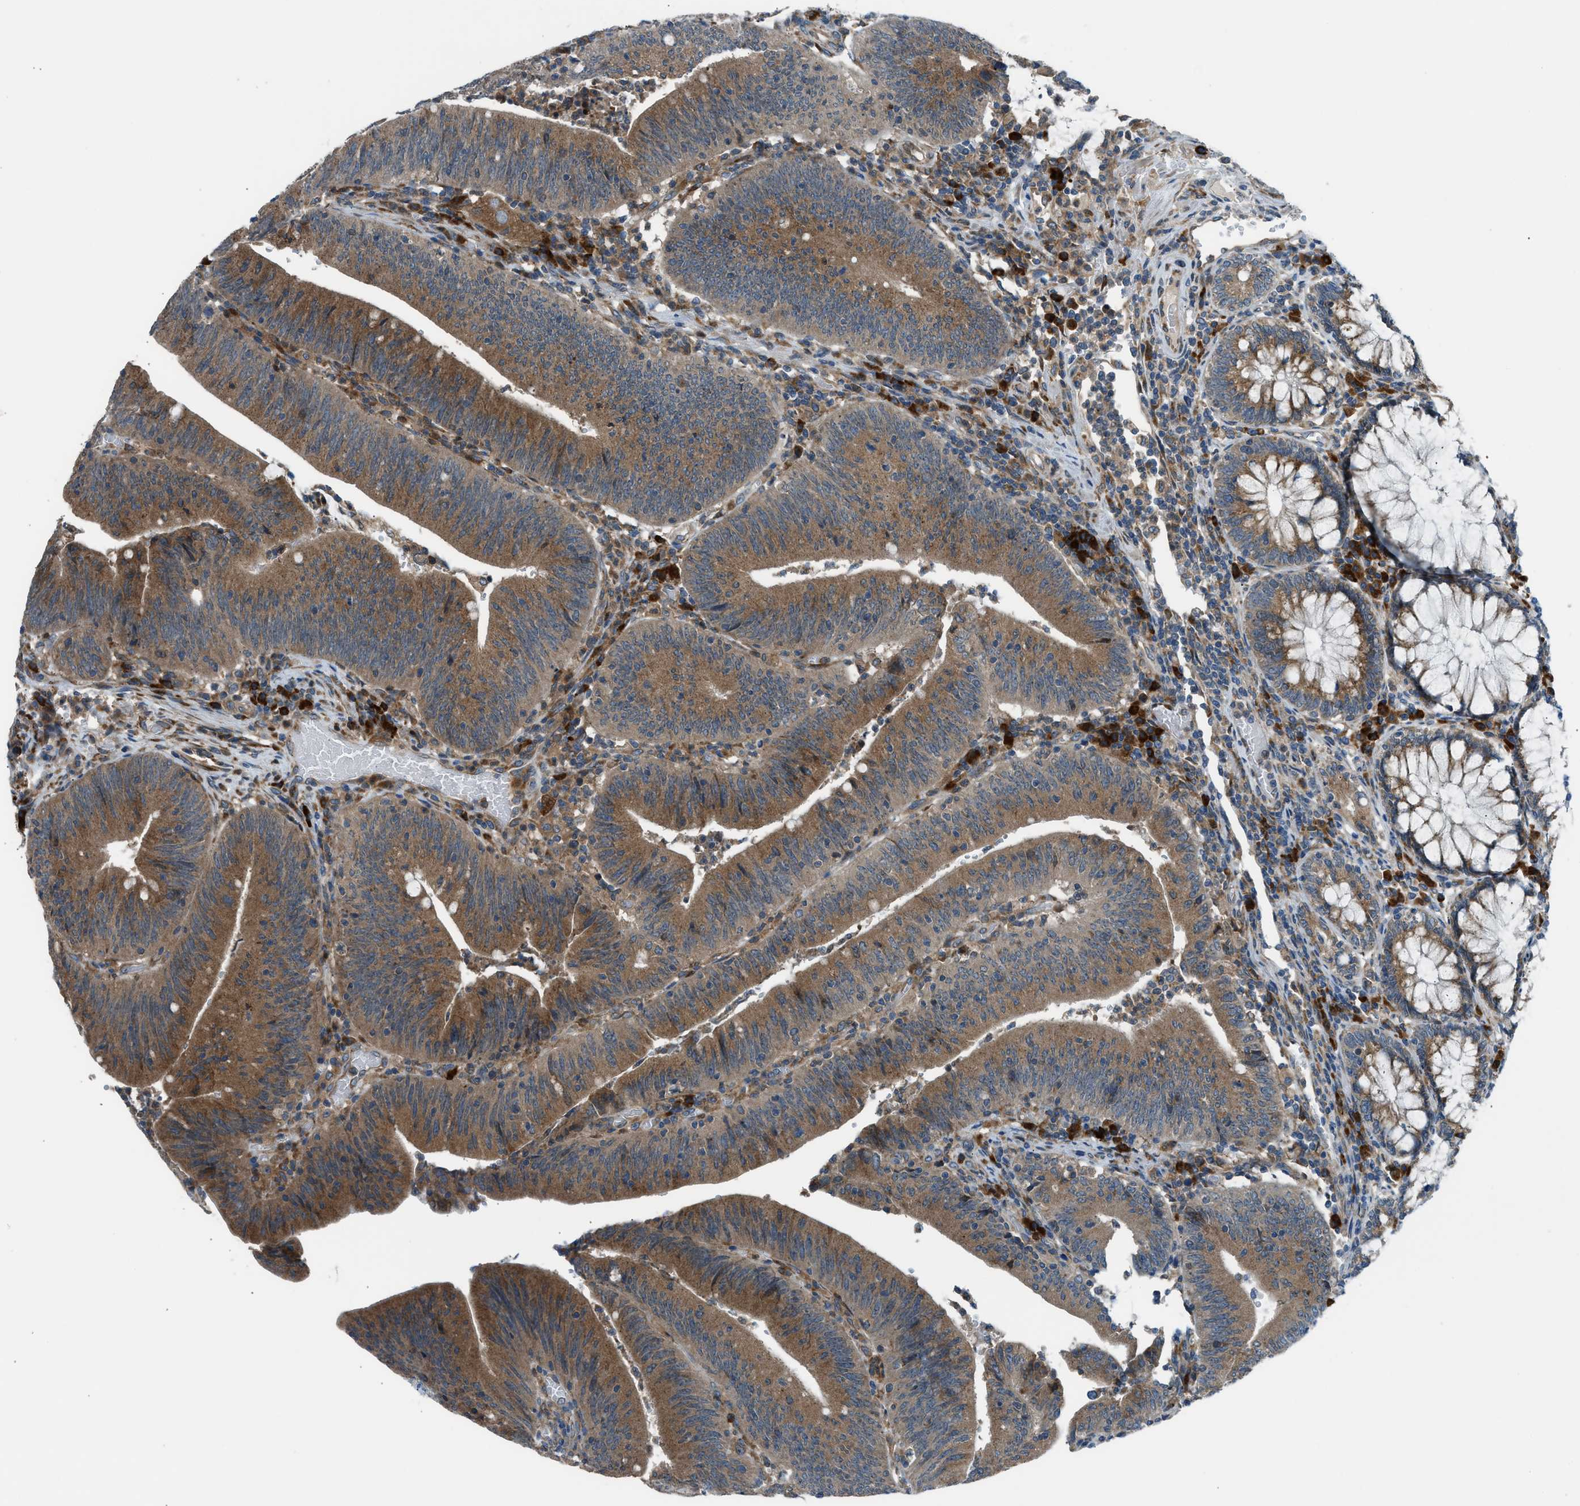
{"staining": {"intensity": "moderate", "quantity": ">75%", "location": "cytoplasmic/membranous"}, "tissue": "colorectal cancer", "cell_type": "Tumor cells", "image_type": "cancer", "snomed": [{"axis": "morphology", "description": "Normal tissue, NOS"}, {"axis": "morphology", "description": "Adenocarcinoma, NOS"}, {"axis": "topography", "description": "Rectum"}], "caption": "Immunohistochemistry (DAB (3,3'-diaminobenzidine)) staining of adenocarcinoma (colorectal) displays moderate cytoplasmic/membranous protein positivity in about >75% of tumor cells.", "gene": "EDARADD", "patient": {"sex": "female", "age": 66}}